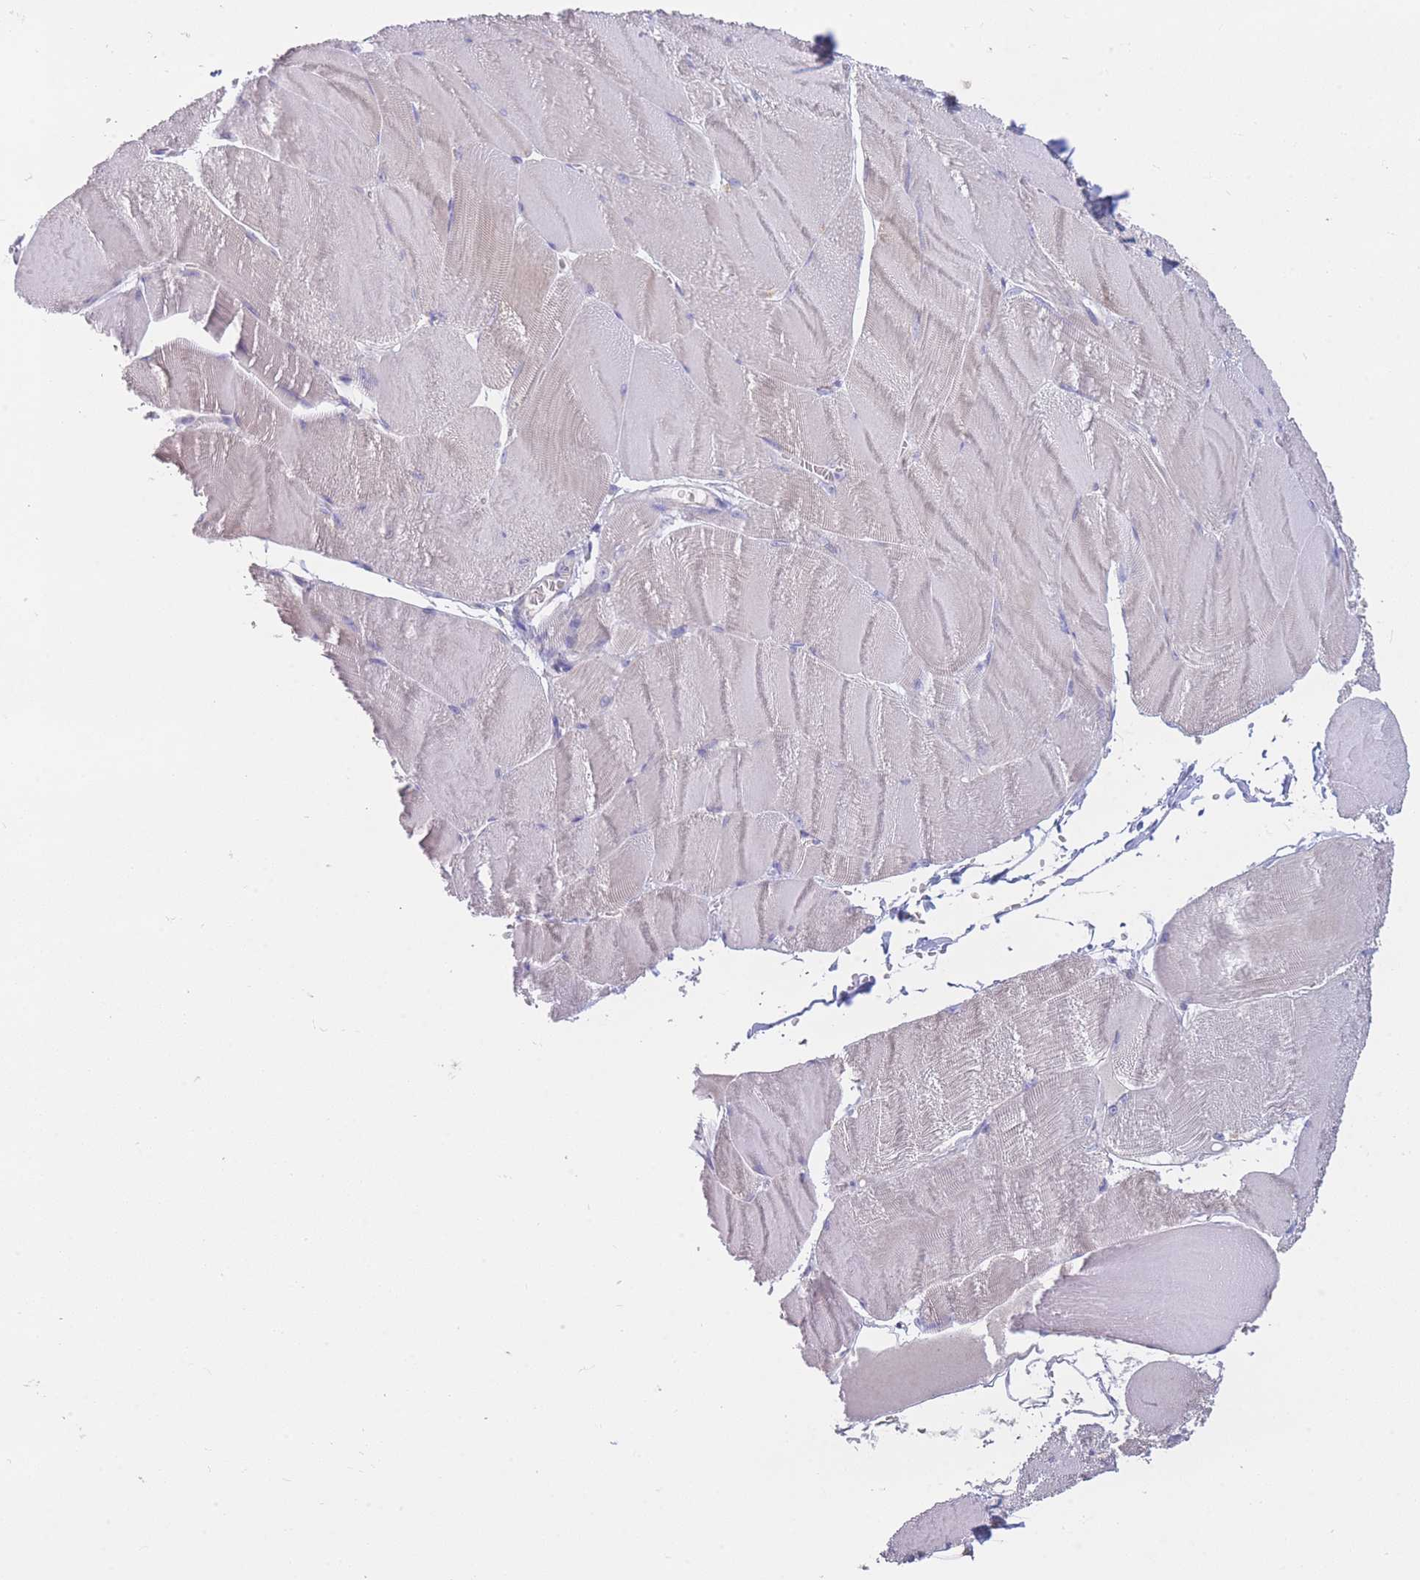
{"staining": {"intensity": "negative", "quantity": "none", "location": "none"}, "tissue": "skeletal muscle", "cell_type": "Myocytes", "image_type": "normal", "snomed": [{"axis": "morphology", "description": "Normal tissue, NOS"}, {"axis": "morphology", "description": "Basal cell carcinoma"}, {"axis": "topography", "description": "Skeletal muscle"}], "caption": "A histopathology image of human skeletal muscle is negative for staining in myocytes. Brightfield microscopy of immunohistochemistry stained with DAB (brown) and hematoxylin (blue), captured at high magnification.", "gene": "CENPM", "patient": {"sex": "female", "age": 64}}